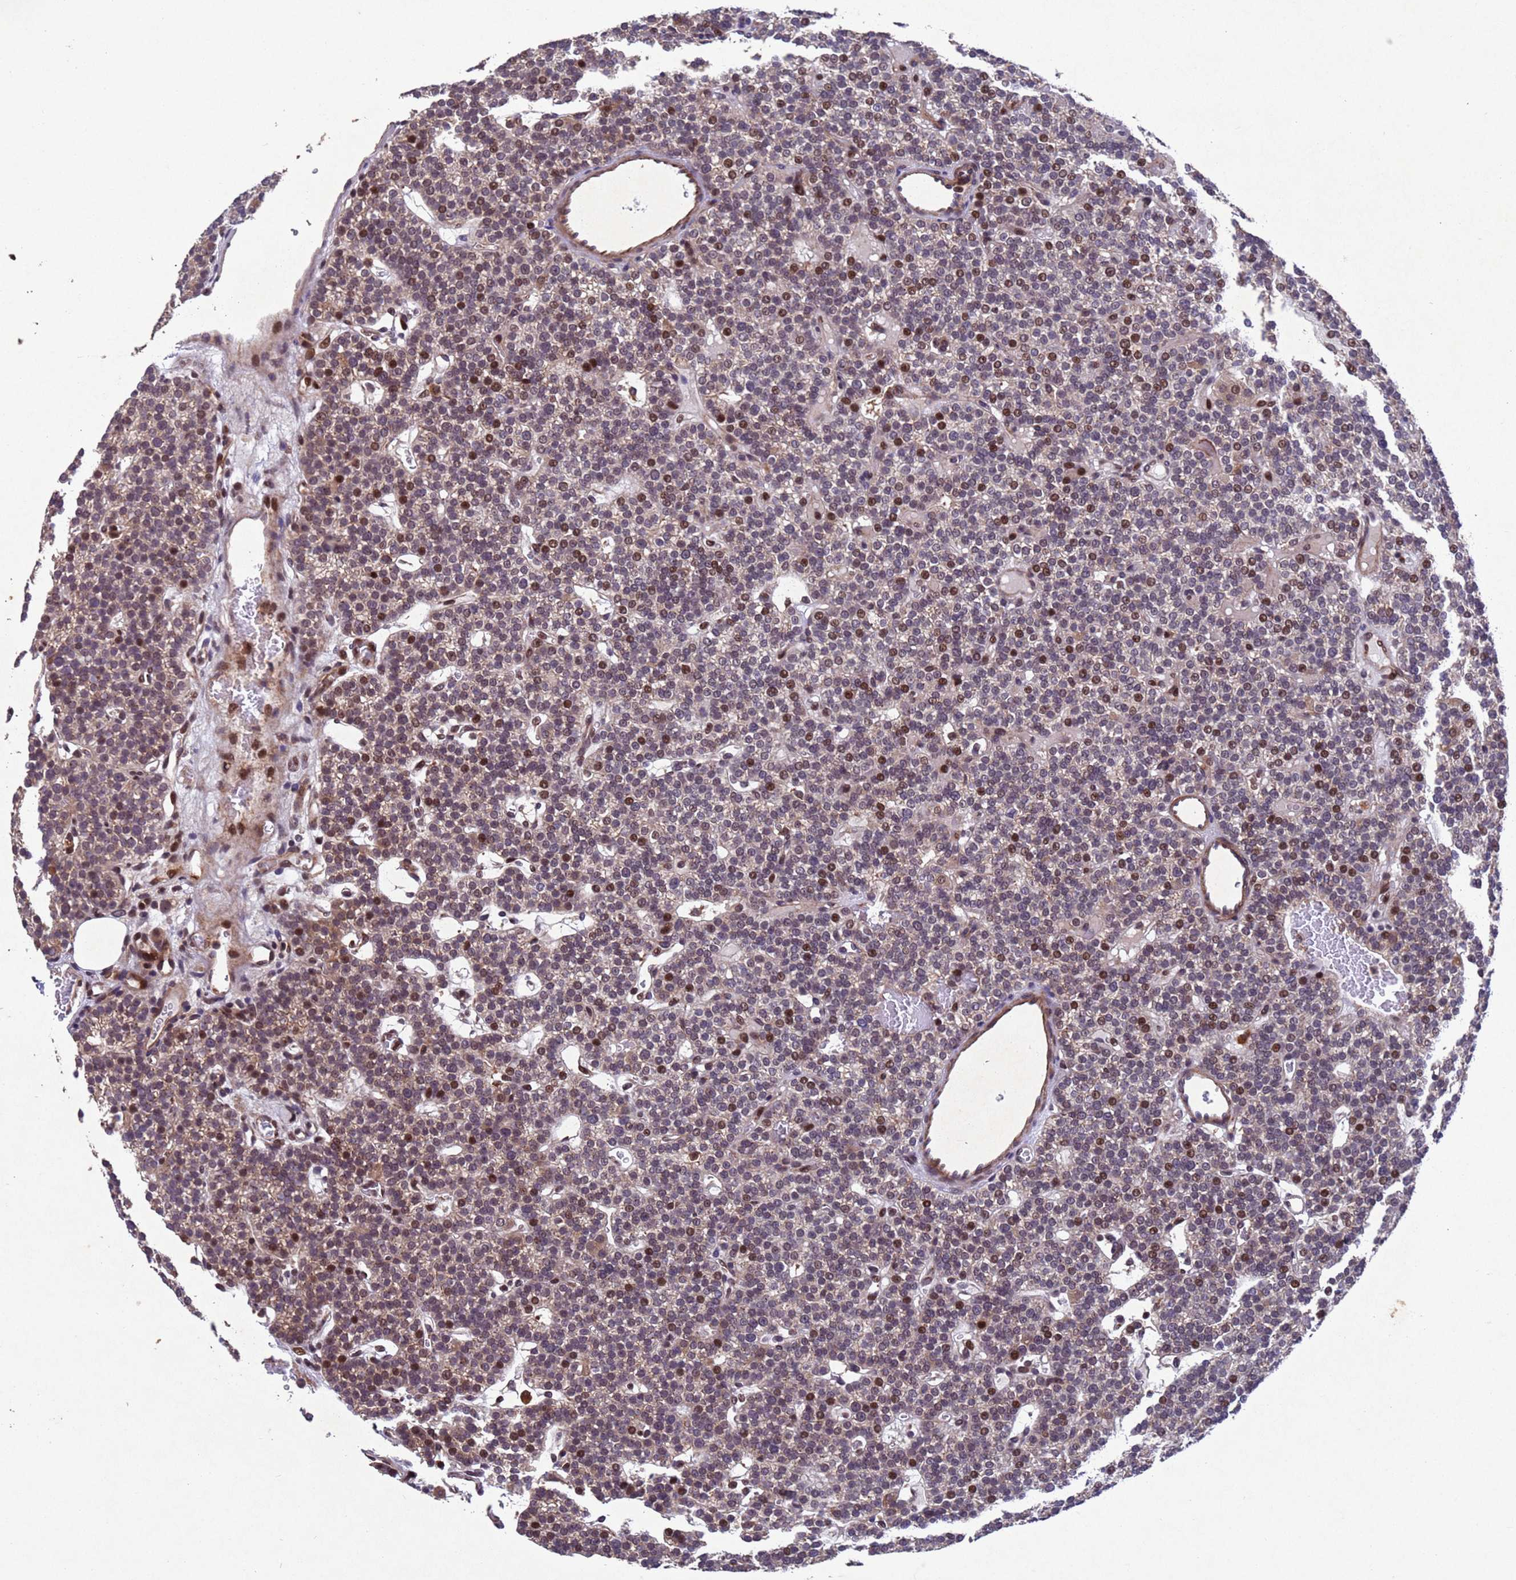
{"staining": {"intensity": "strong", "quantity": "<25%", "location": "nuclear"}, "tissue": "parathyroid gland", "cell_type": "Glandular cells", "image_type": "normal", "snomed": [{"axis": "morphology", "description": "Normal tissue, NOS"}, {"axis": "topography", "description": "Parathyroid gland"}], "caption": "Strong nuclear expression is present in approximately <25% of glandular cells in benign parathyroid gland.", "gene": "TBK1", "patient": {"sex": "male", "age": 83}}